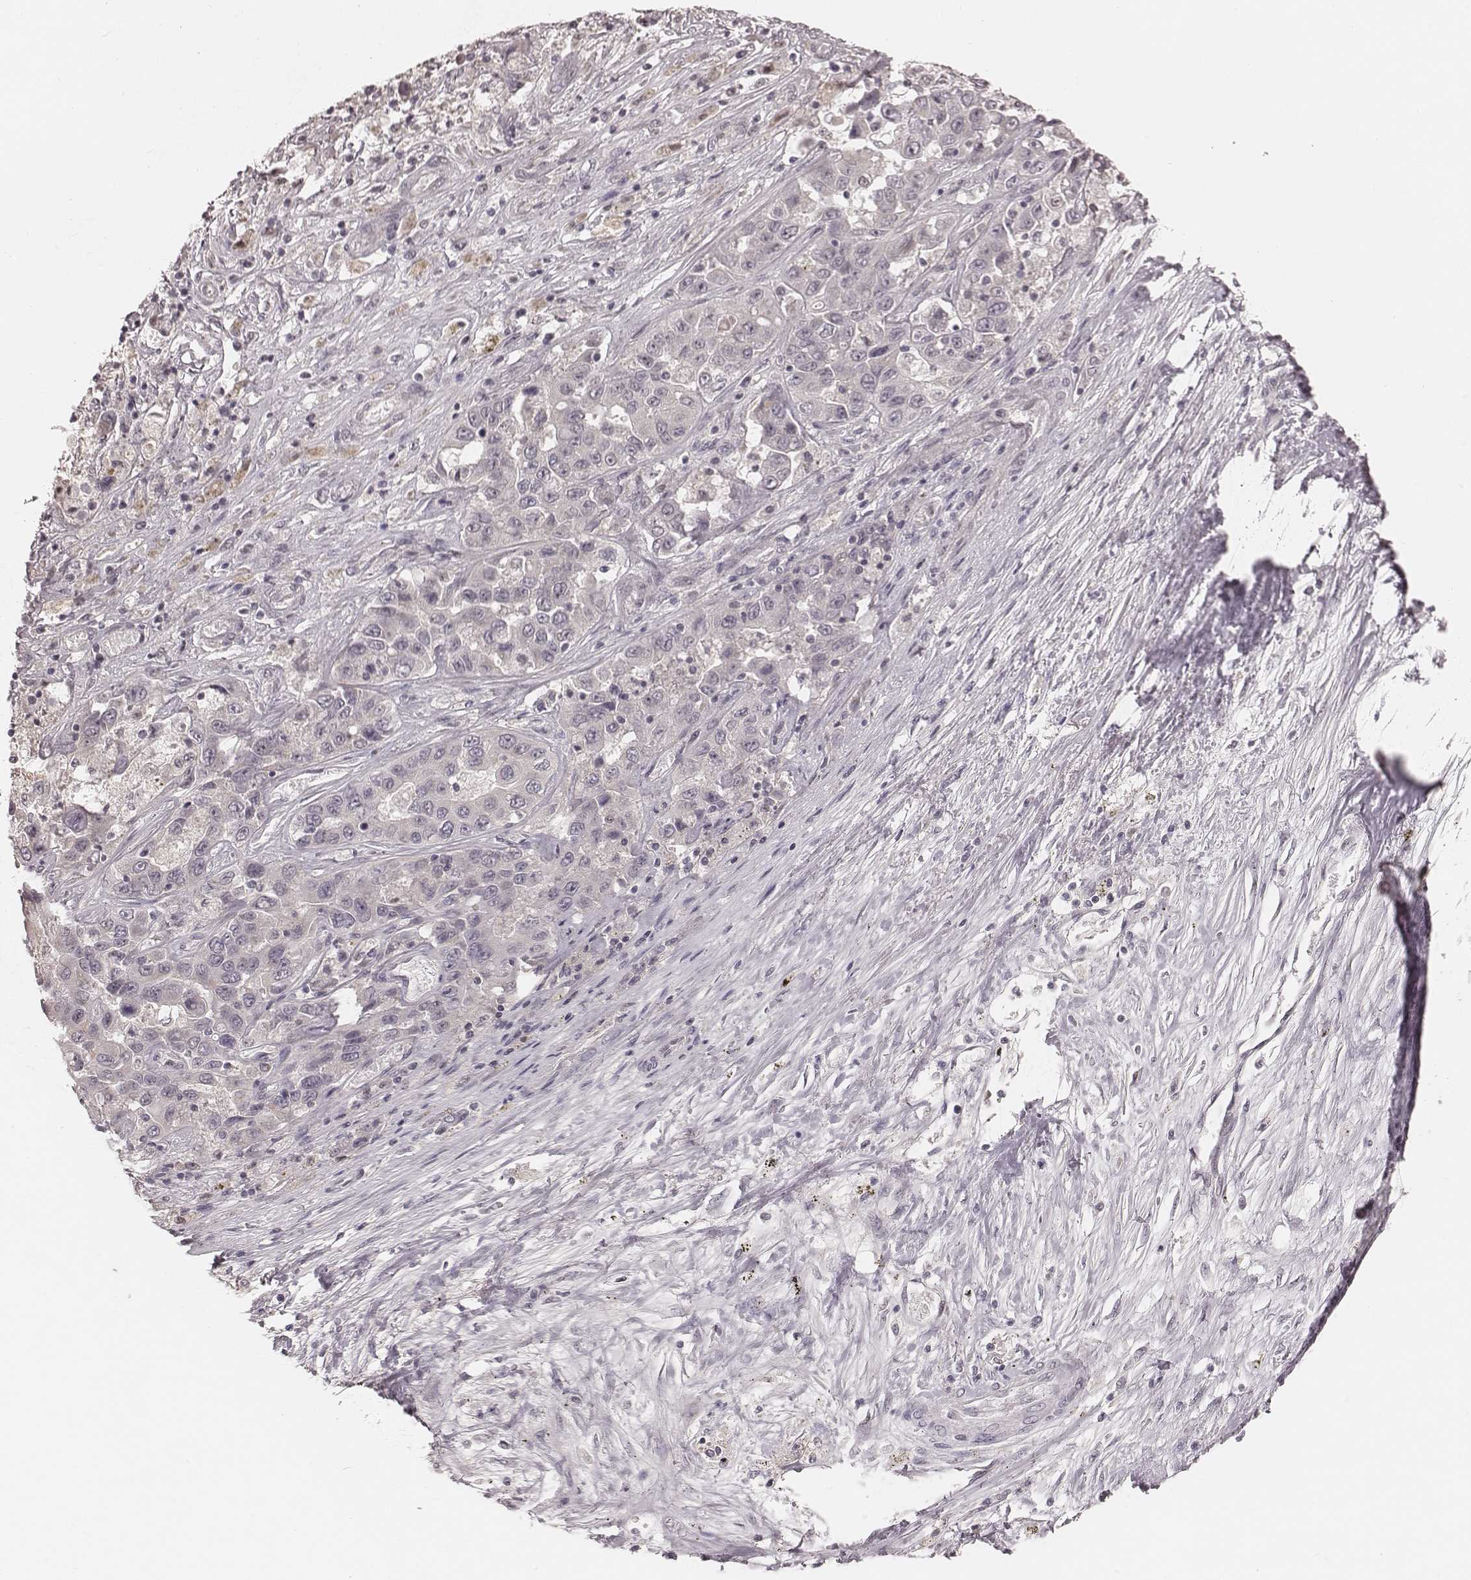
{"staining": {"intensity": "negative", "quantity": "none", "location": "none"}, "tissue": "liver cancer", "cell_type": "Tumor cells", "image_type": "cancer", "snomed": [{"axis": "morphology", "description": "Cholangiocarcinoma"}, {"axis": "topography", "description": "Liver"}], "caption": "Cholangiocarcinoma (liver) was stained to show a protein in brown. There is no significant staining in tumor cells. (Immunohistochemistry (ihc), brightfield microscopy, high magnification).", "gene": "IQCG", "patient": {"sex": "female", "age": 52}}